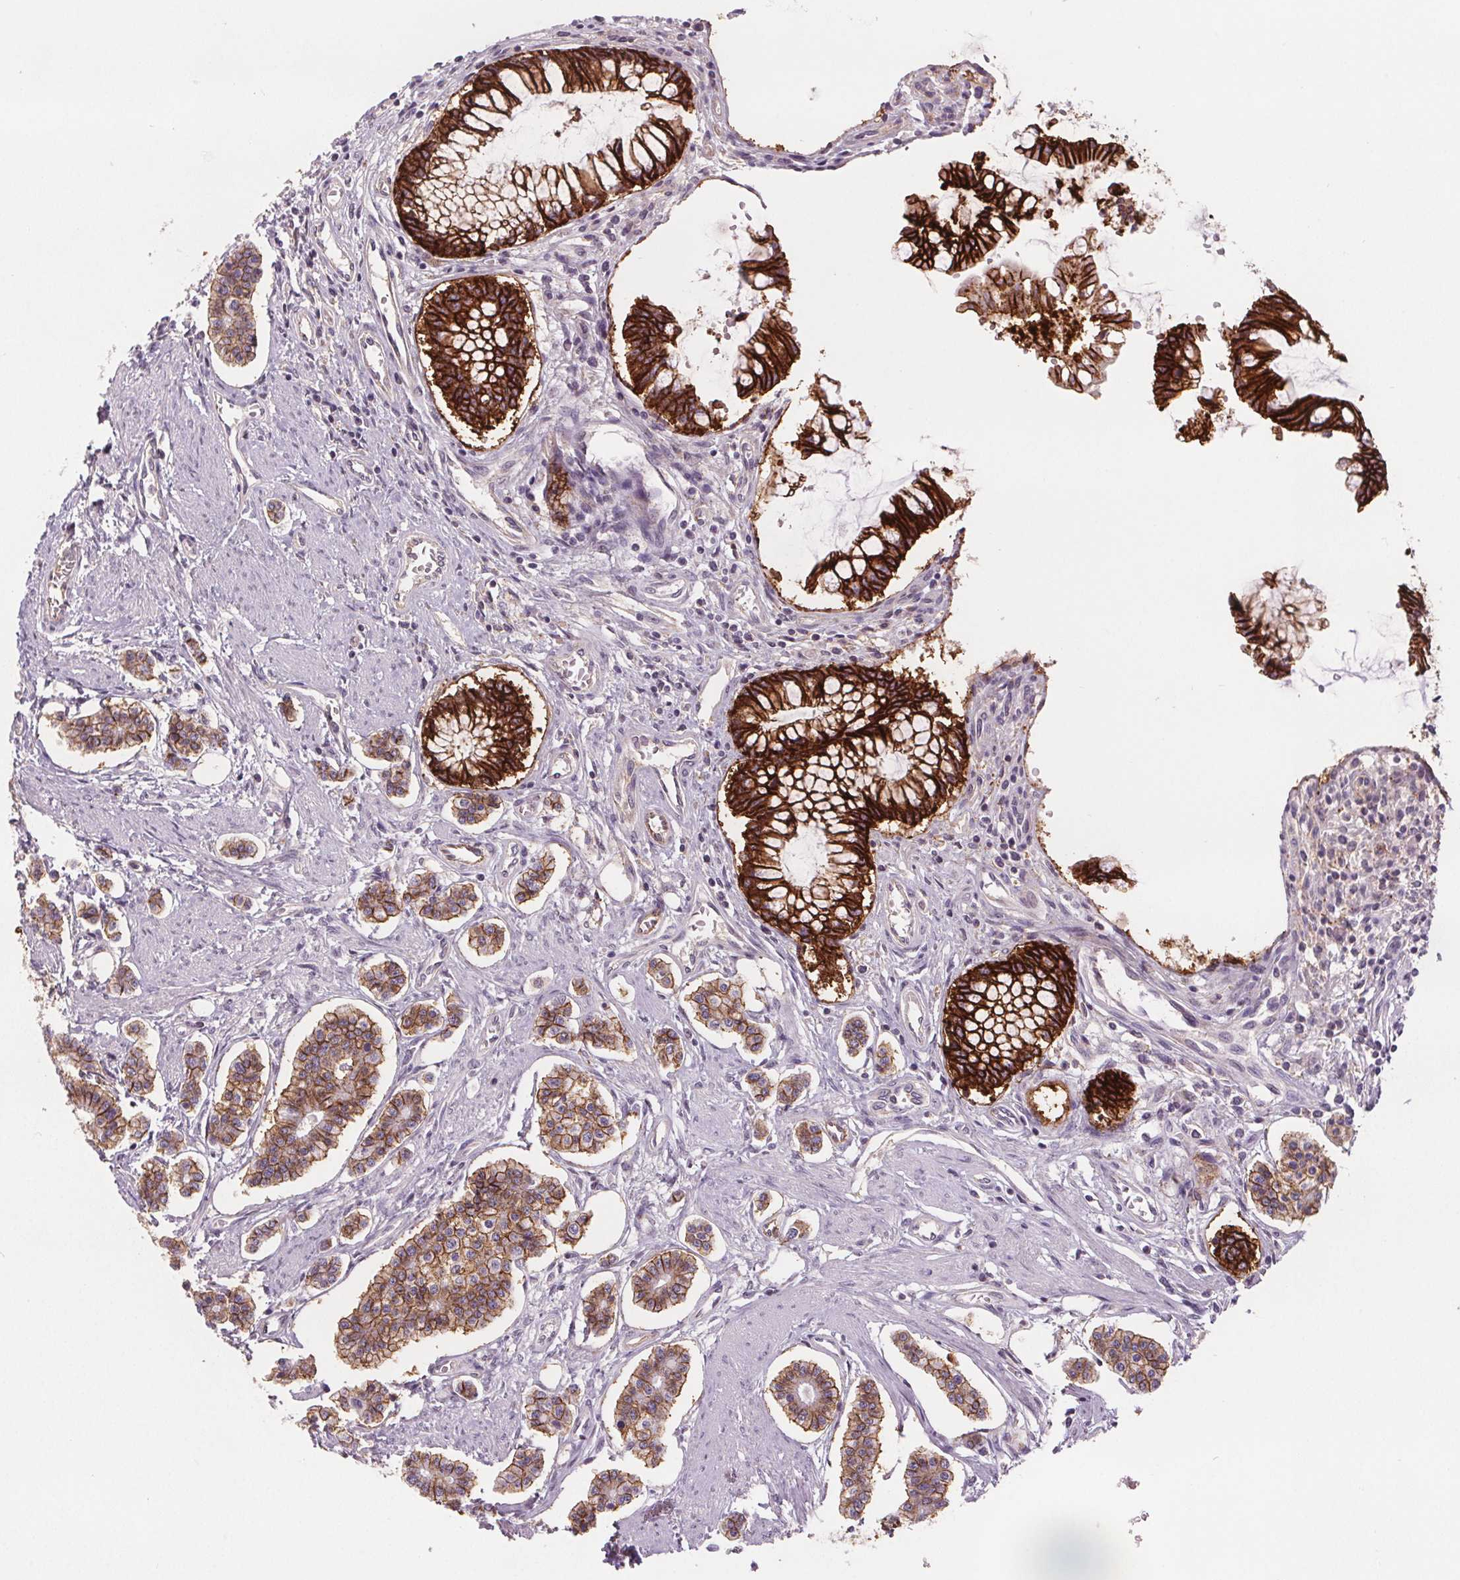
{"staining": {"intensity": "moderate", "quantity": ">75%", "location": "cytoplasmic/membranous"}, "tissue": "carcinoid", "cell_type": "Tumor cells", "image_type": "cancer", "snomed": [{"axis": "morphology", "description": "Carcinoid, malignant, NOS"}, {"axis": "topography", "description": "Small intestine"}], "caption": "This photomicrograph shows IHC staining of human malignant carcinoid, with medium moderate cytoplasmic/membranous expression in approximately >75% of tumor cells.", "gene": "ATP1A1", "patient": {"sex": "female", "age": 65}}